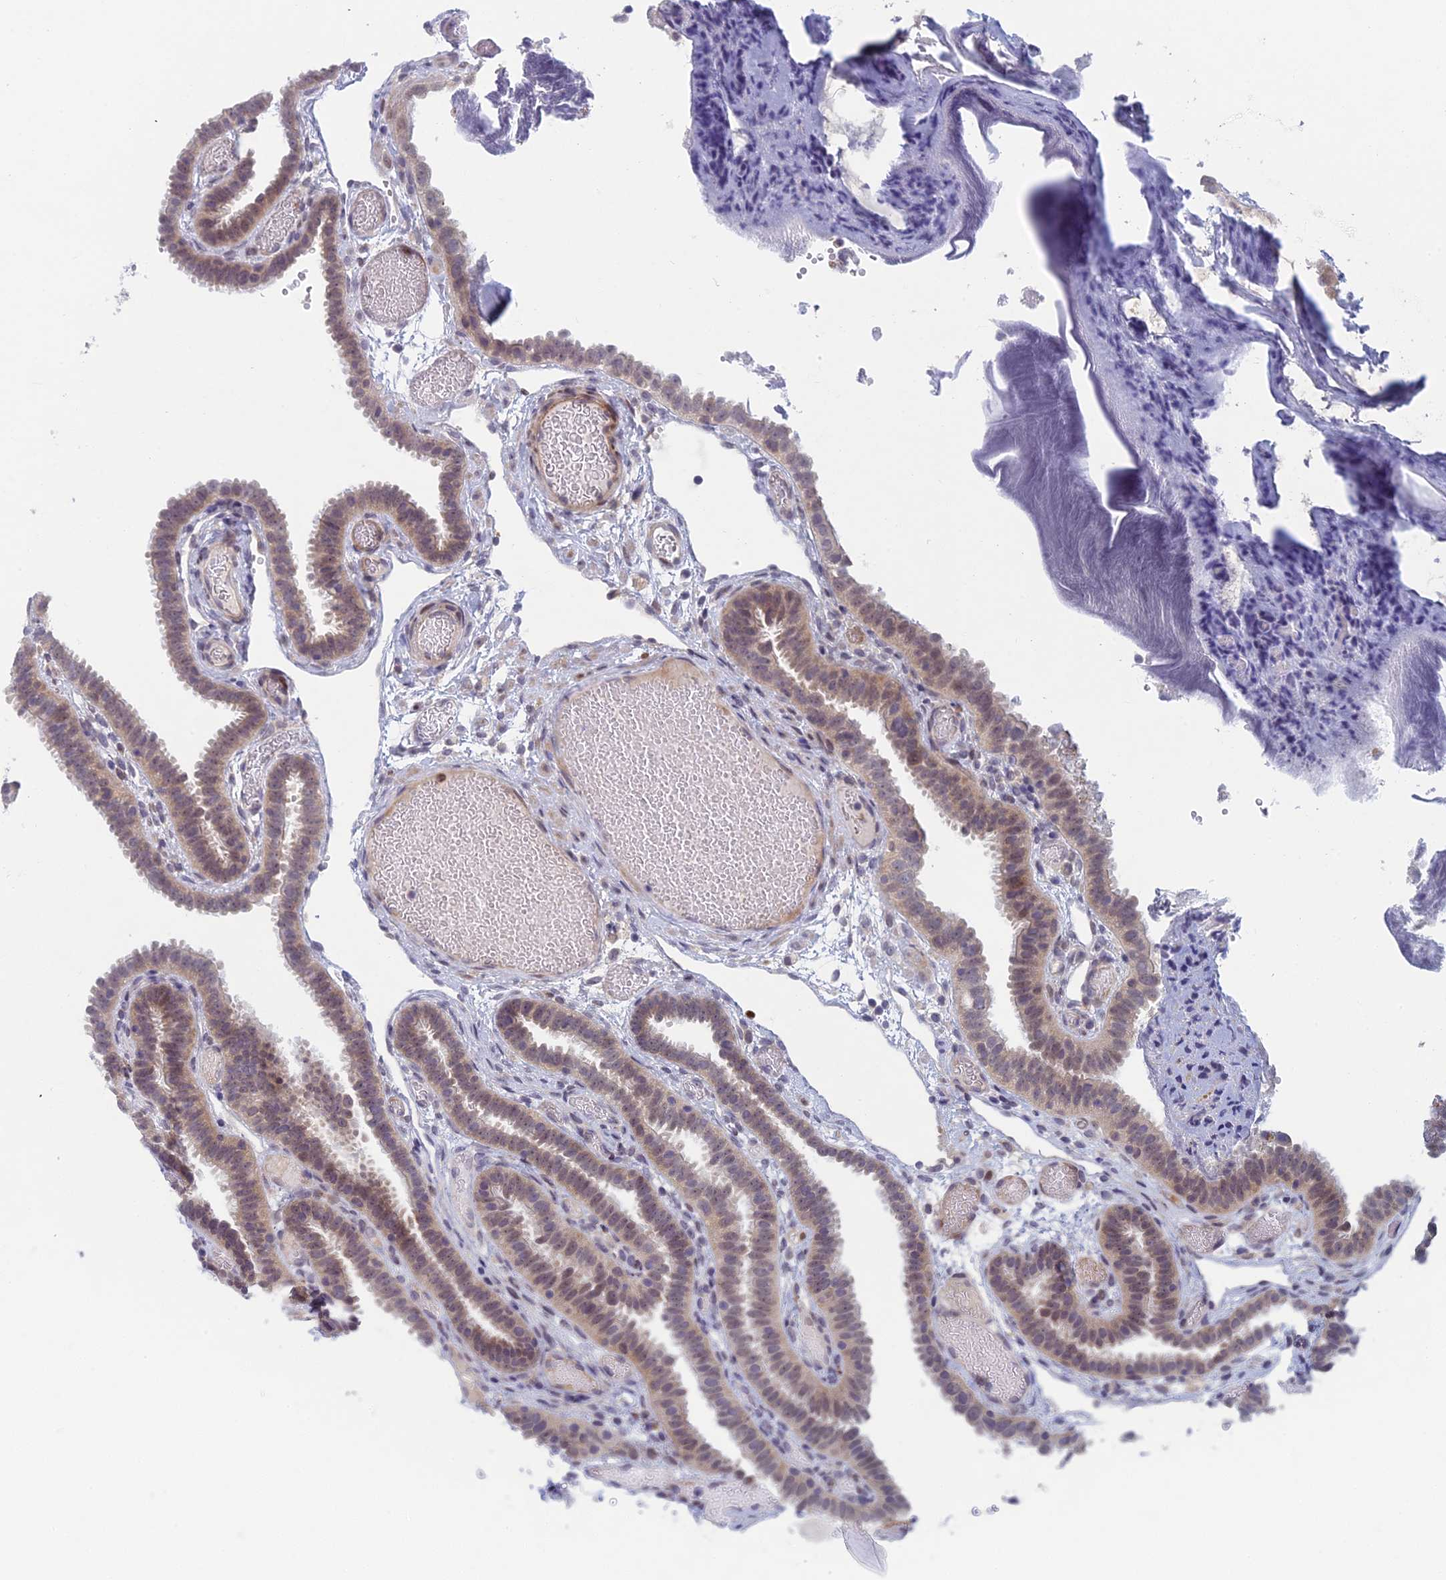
{"staining": {"intensity": "weak", "quantity": "25%-75%", "location": "cytoplasmic/membranous"}, "tissue": "fallopian tube", "cell_type": "Glandular cells", "image_type": "normal", "snomed": [{"axis": "morphology", "description": "Normal tissue, NOS"}, {"axis": "topography", "description": "Fallopian tube"}], "caption": "The image exhibits staining of unremarkable fallopian tube, revealing weak cytoplasmic/membranous protein expression (brown color) within glandular cells.", "gene": "PPP1R26", "patient": {"sex": "female", "age": 37}}